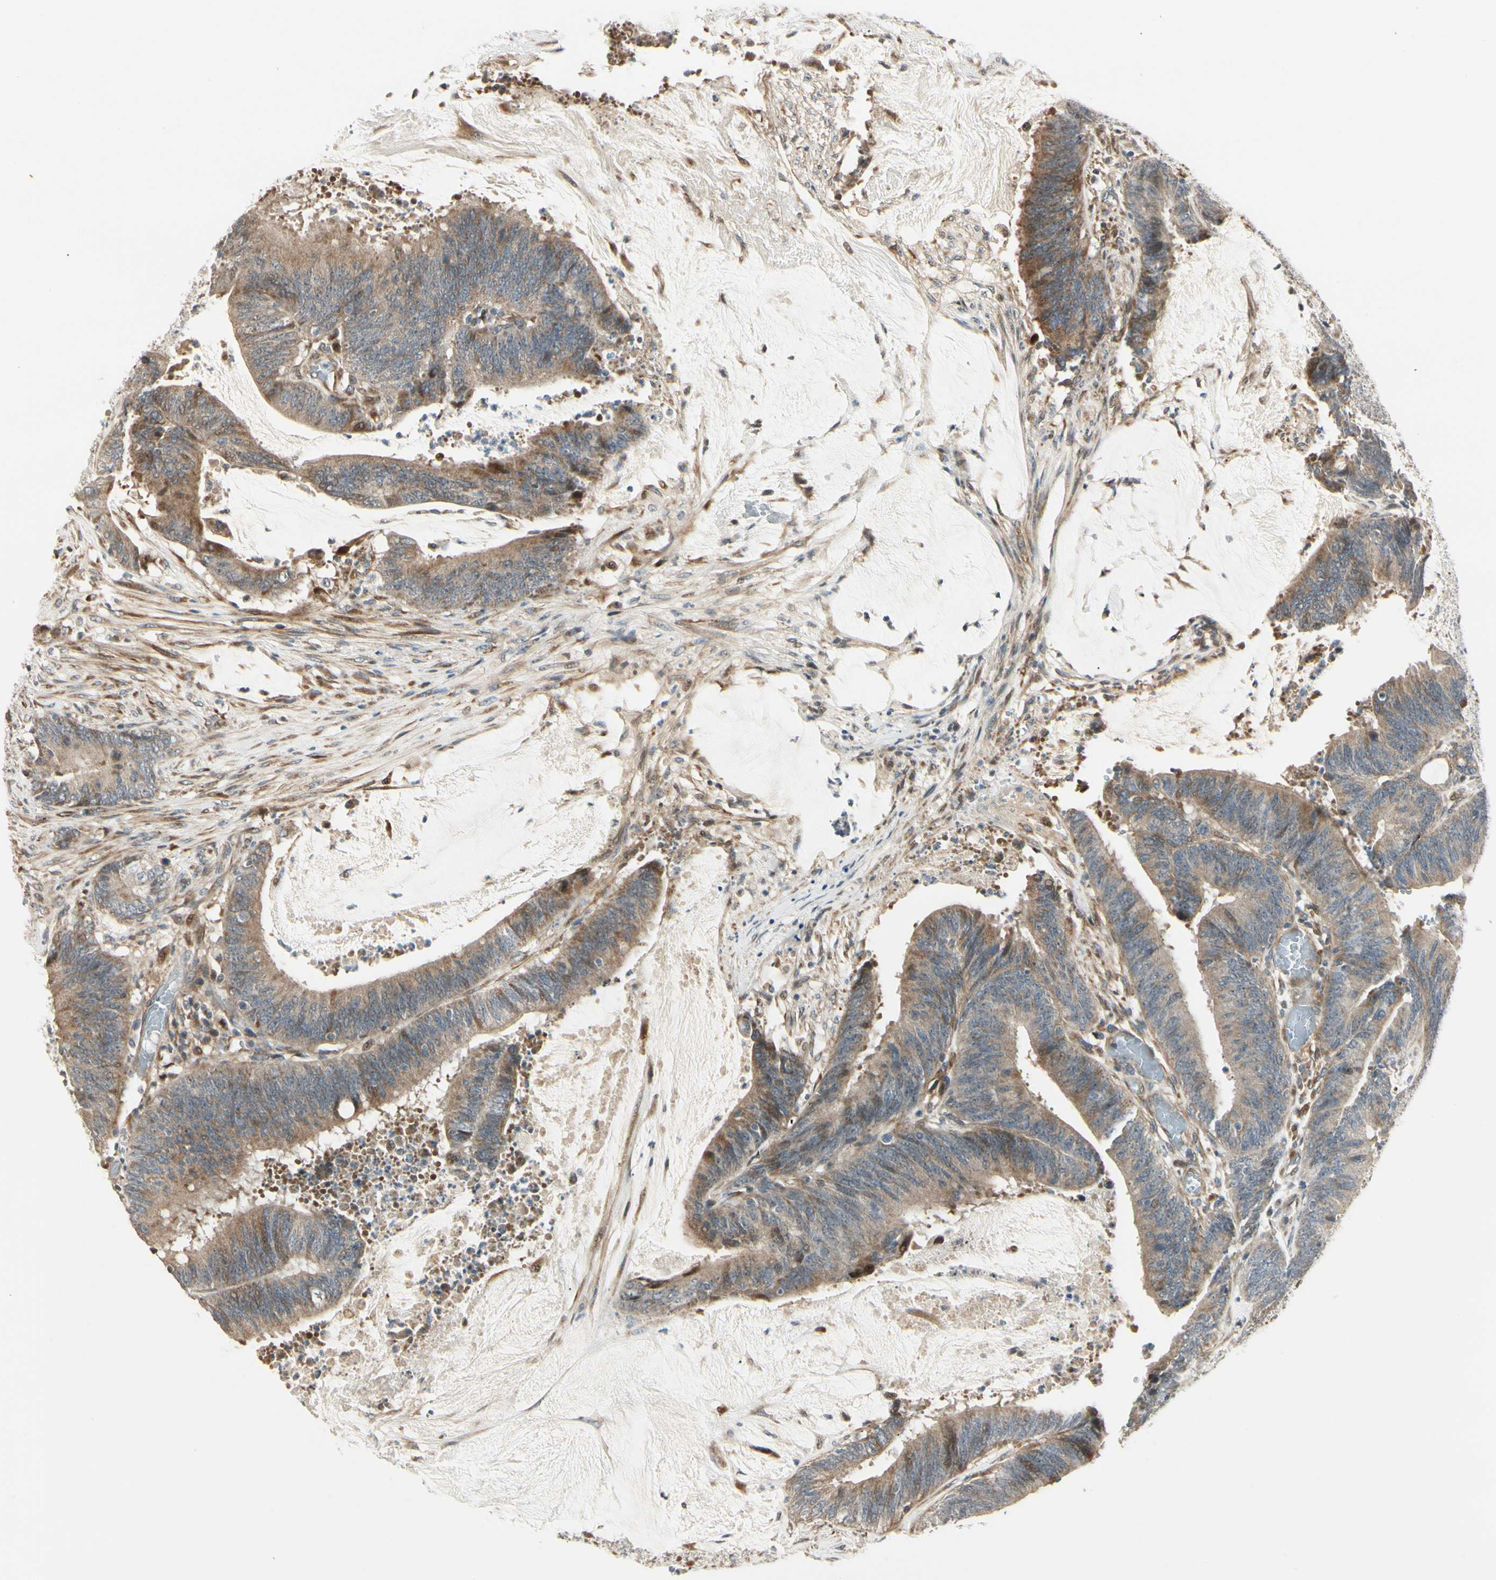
{"staining": {"intensity": "weak", "quantity": ">75%", "location": "cytoplasmic/membranous"}, "tissue": "colorectal cancer", "cell_type": "Tumor cells", "image_type": "cancer", "snomed": [{"axis": "morphology", "description": "Adenocarcinoma, NOS"}, {"axis": "topography", "description": "Rectum"}], "caption": "Adenocarcinoma (colorectal) stained for a protein (brown) displays weak cytoplasmic/membranous positive expression in approximately >75% of tumor cells.", "gene": "P4HA3", "patient": {"sex": "female", "age": 66}}